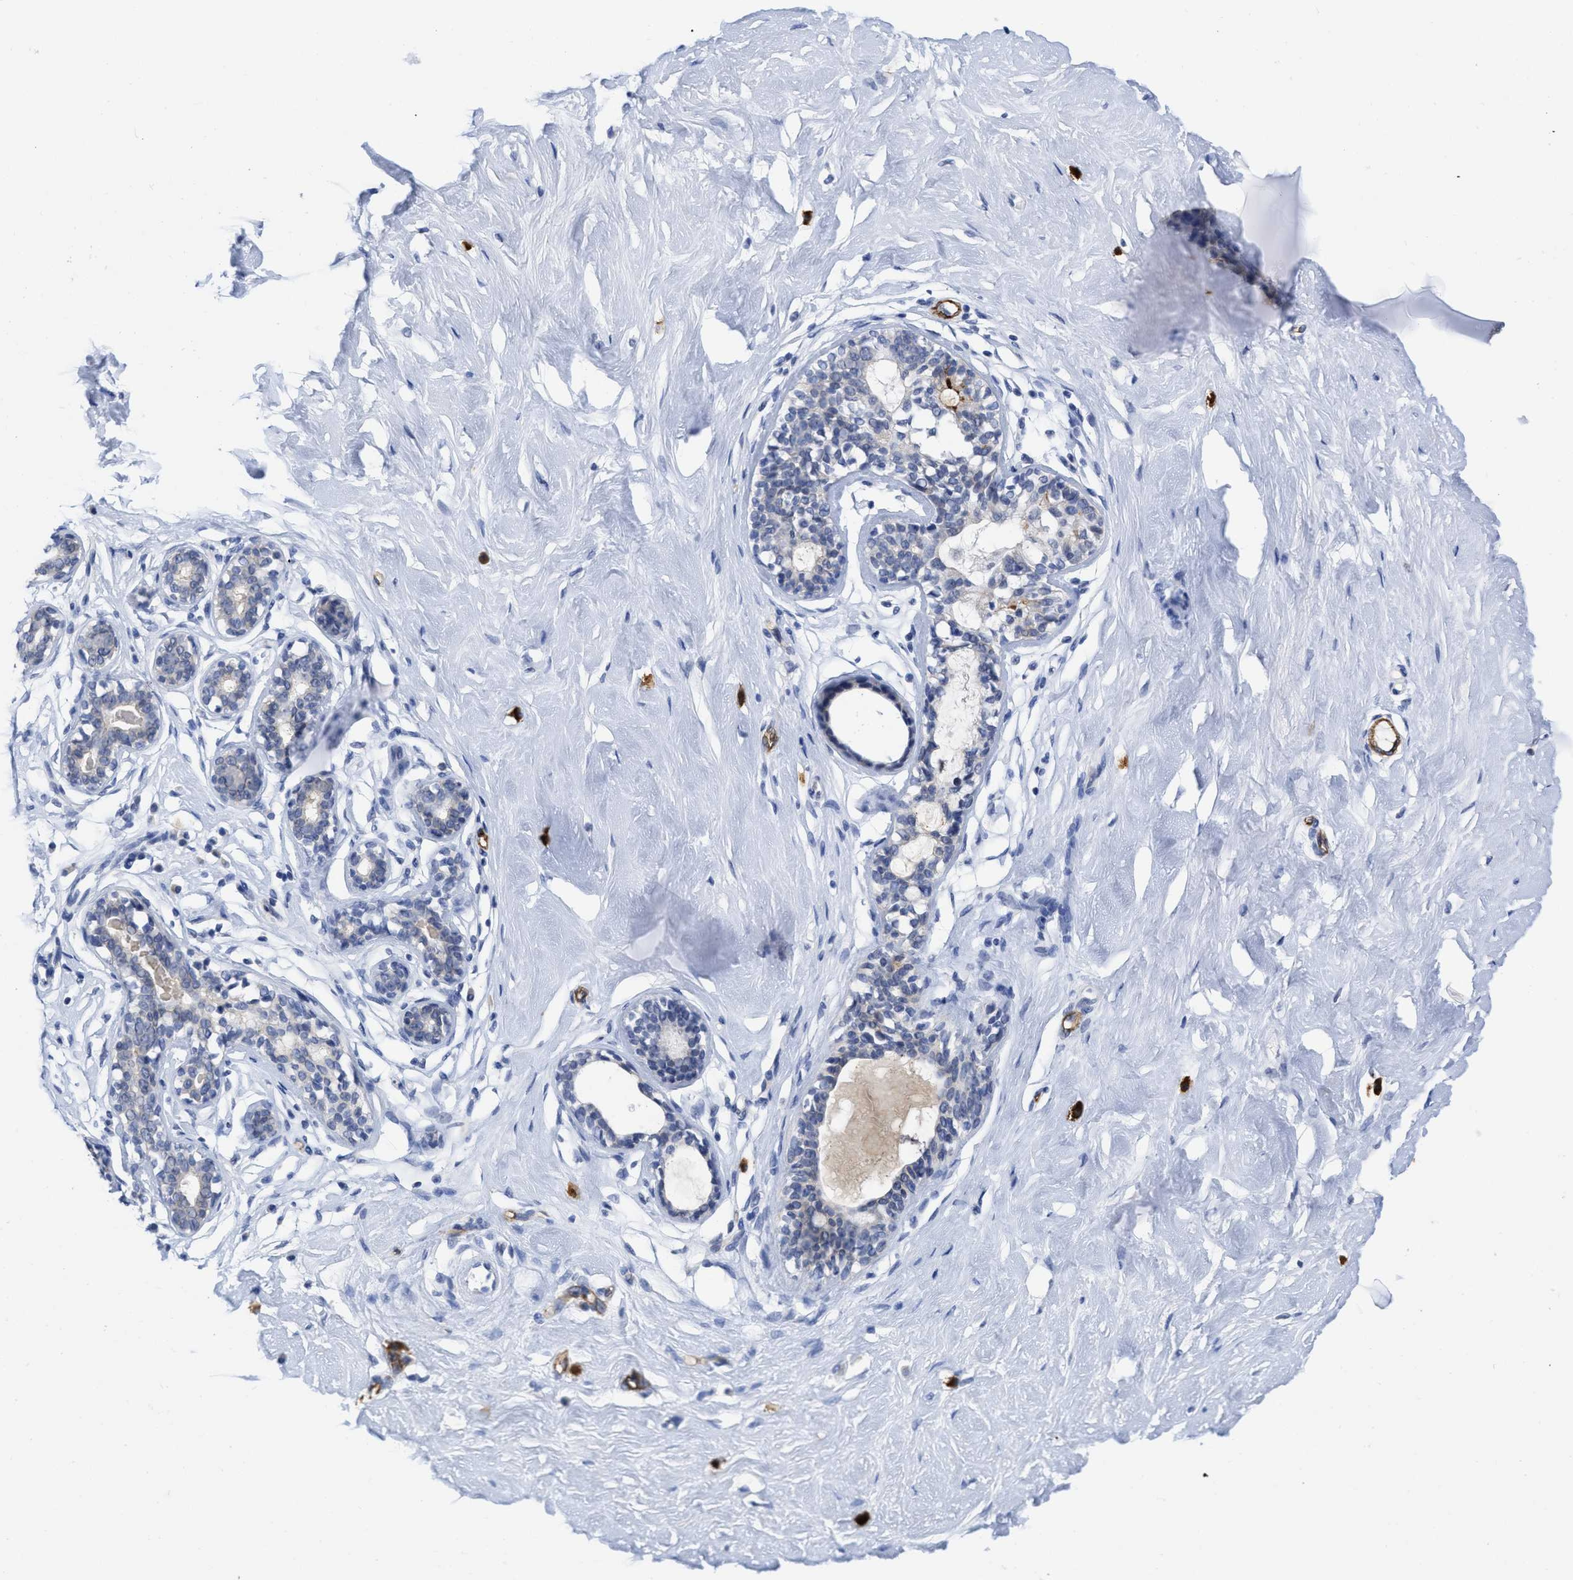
{"staining": {"intensity": "negative", "quantity": "none", "location": "none"}, "tissue": "breast", "cell_type": "Adipocytes", "image_type": "normal", "snomed": [{"axis": "morphology", "description": "Normal tissue, NOS"}, {"axis": "topography", "description": "Breast"}], "caption": "Human breast stained for a protein using immunohistochemistry (IHC) shows no expression in adipocytes.", "gene": "ACKR1", "patient": {"sex": "female", "age": 23}}